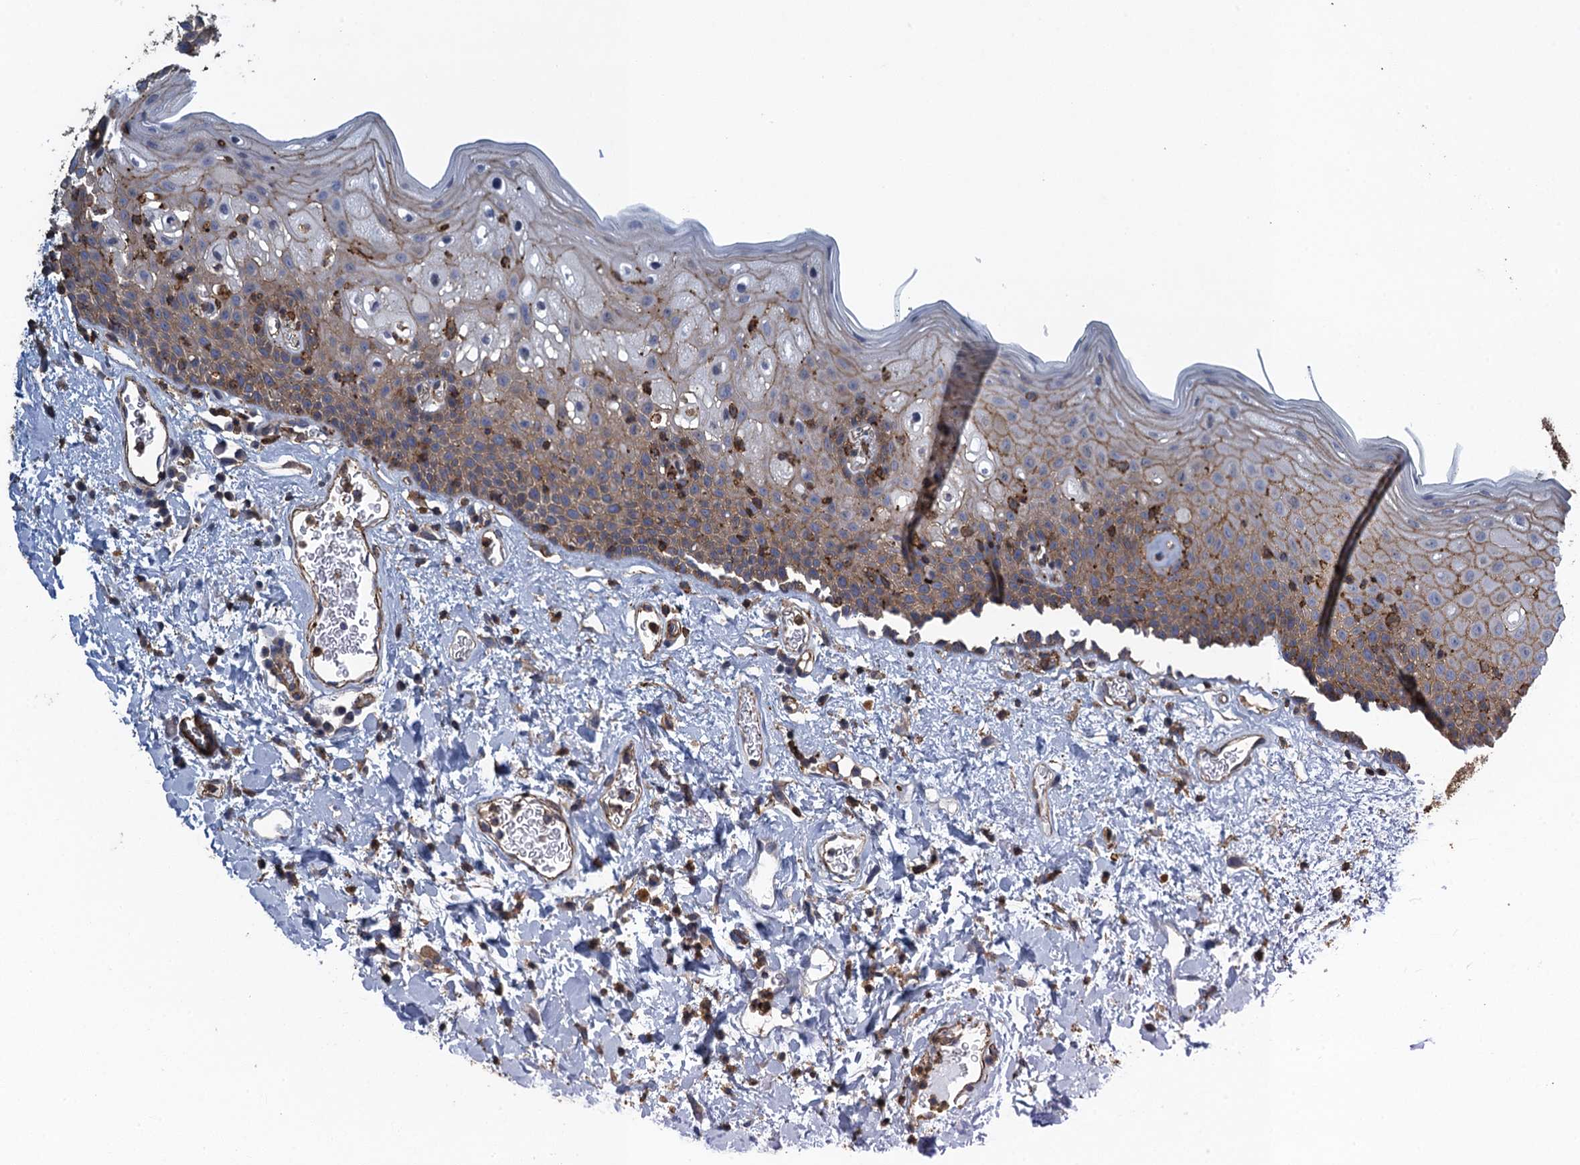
{"staining": {"intensity": "moderate", "quantity": "25%-75%", "location": "cytoplasmic/membranous"}, "tissue": "oral mucosa", "cell_type": "Squamous epithelial cells", "image_type": "normal", "snomed": [{"axis": "morphology", "description": "Normal tissue, NOS"}, {"axis": "topography", "description": "Oral tissue"}], "caption": "Immunohistochemistry staining of normal oral mucosa, which exhibits medium levels of moderate cytoplasmic/membranous staining in approximately 25%-75% of squamous epithelial cells indicating moderate cytoplasmic/membranous protein expression. The staining was performed using DAB (brown) for protein detection and nuclei were counterstained in hematoxylin (blue).", "gene": "PROSER2", "patient": {"sex": "male", "age": 74}}